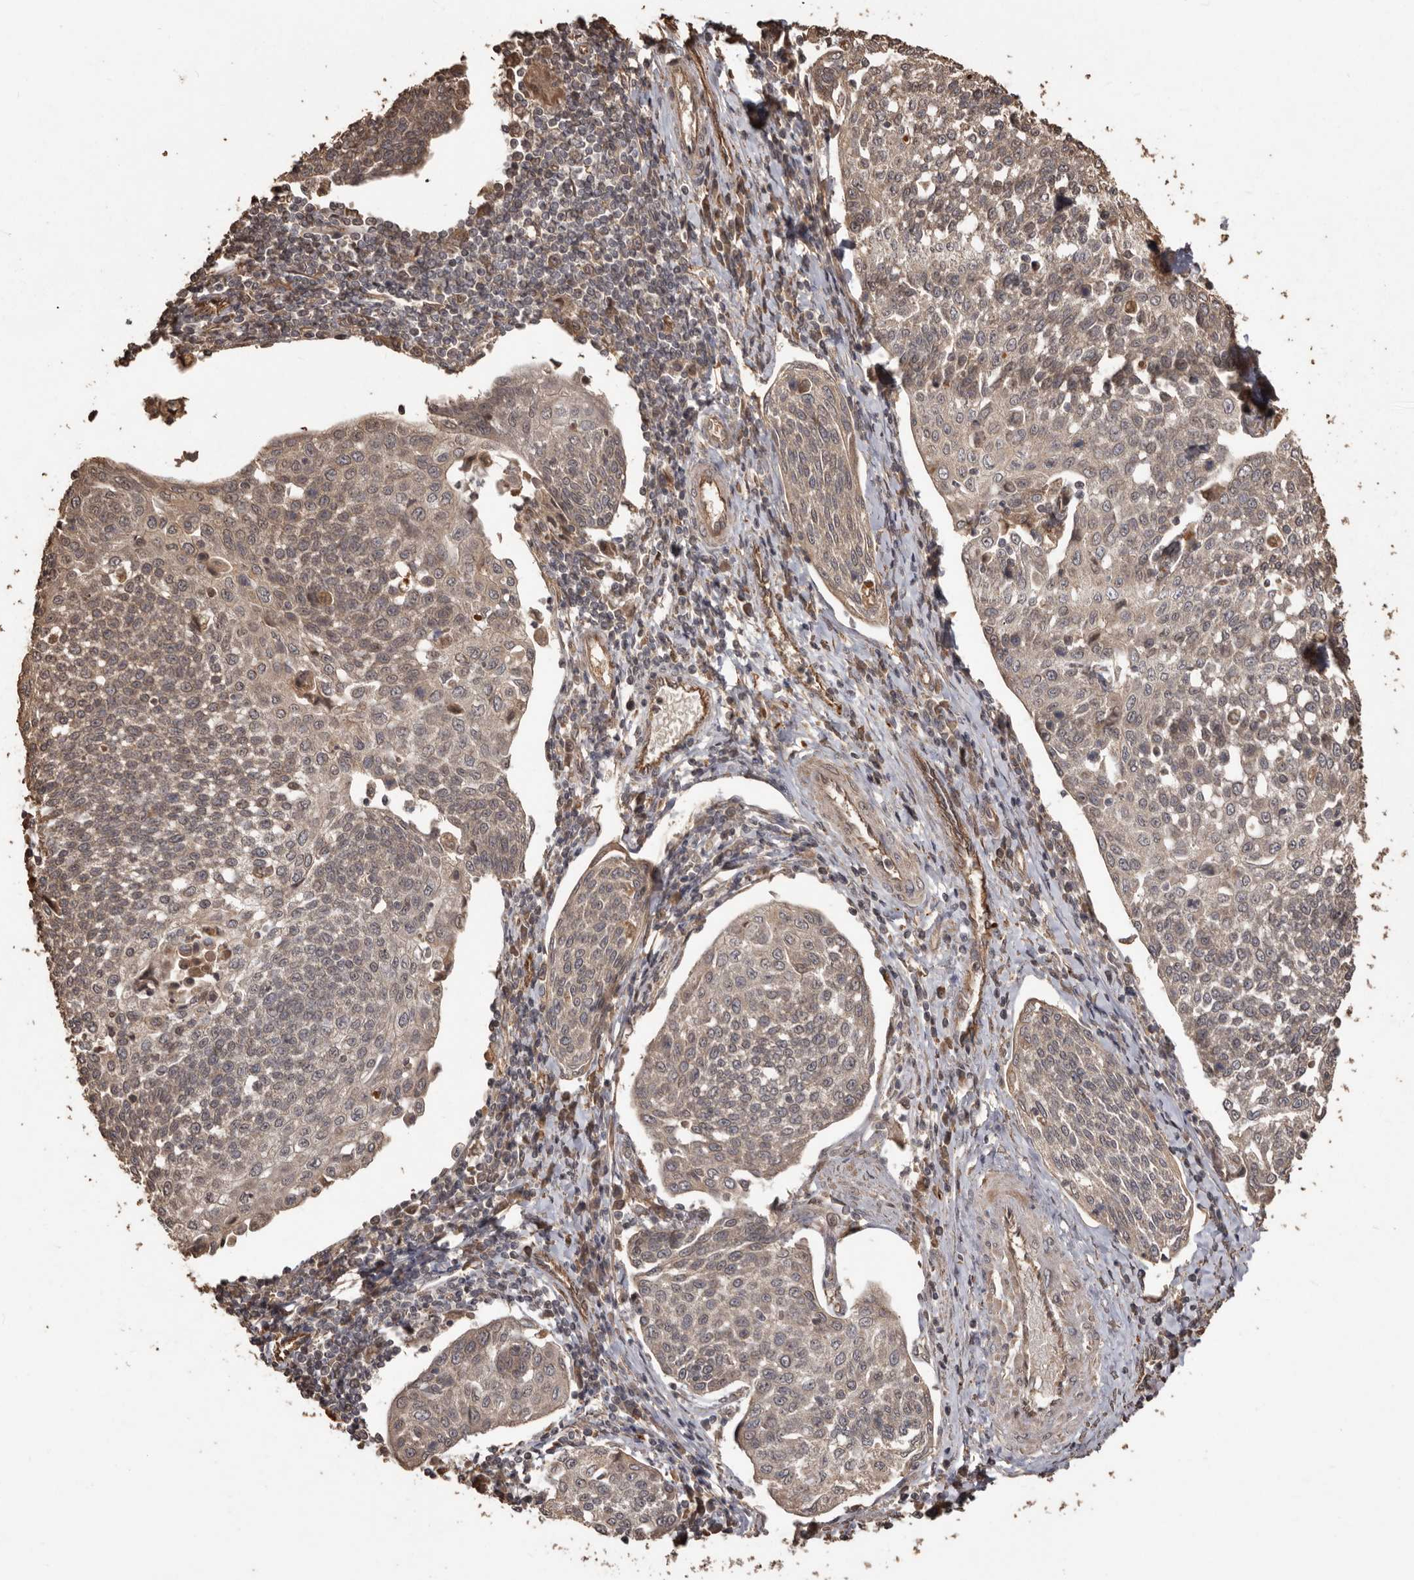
{"staining": {"intensity": "weak", "quantity": ">75%", "location": "cytoplasmic/membranous,nuclear"}, "tissue": "cervical cancer", "cell_type": "Tumor cells", "image_type": "cancer", "snomed": [{"axis": "morphology", "description": "Squamous cell carcinoma, NOS"}, {"axis": "topography", "description": "Cervix"}], "caption": "An image showing weak cytoplasmic/membranous and nuclear positivity in about >75% of tumor cells in cervical squamous cell carcinoma, as visualized by brown immunohistochemical staining.", "gene": "NUP43", "patient": {"sex": "female", "age": 34}}